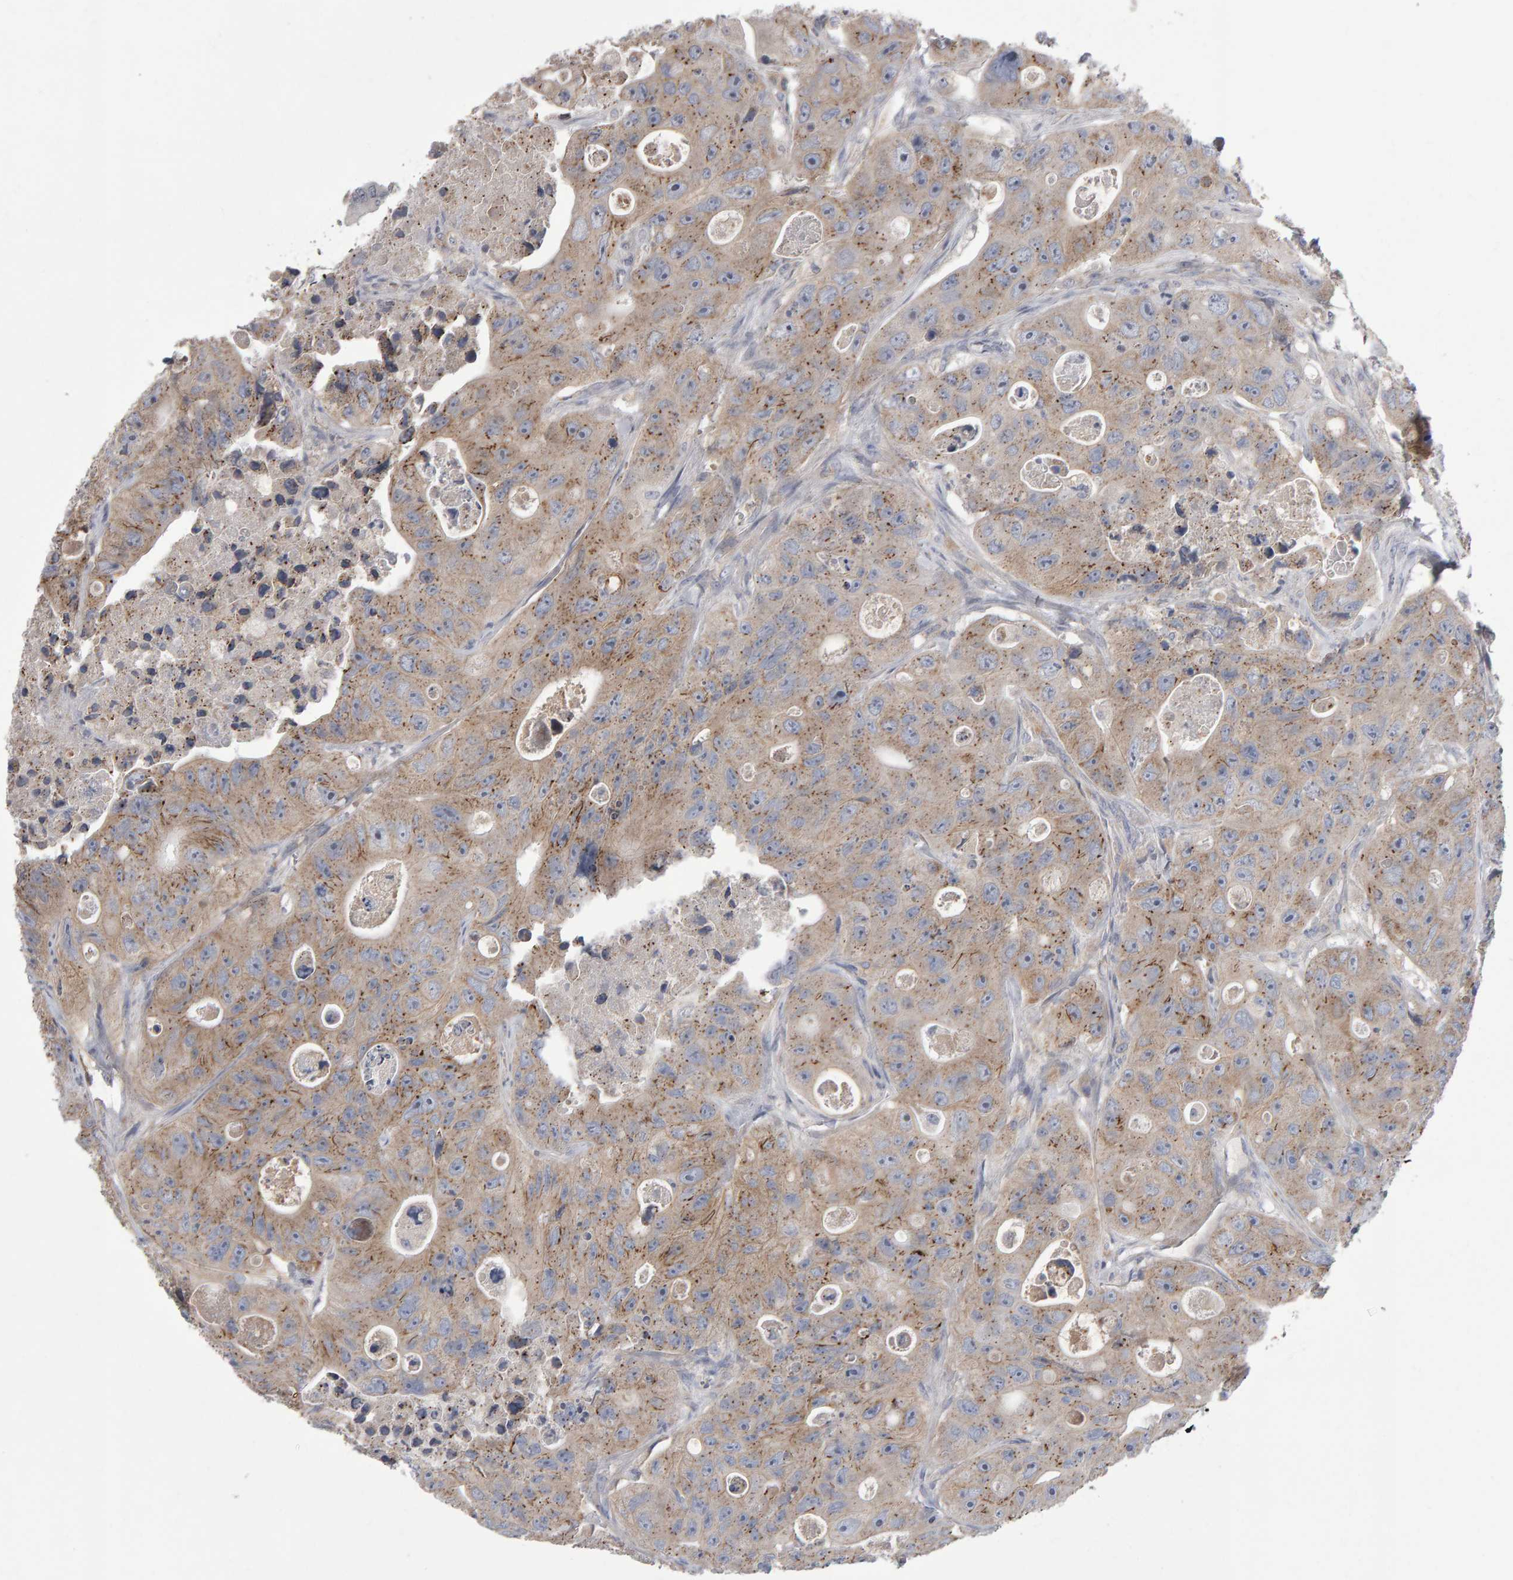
{"staining": {"intensity": "weak", "quantity": ">75%", "location": "cytoplasmic/membranous"}, "tissue": "colorectal cancer", "cell_type": "Tumor cells", "image_type": "cancer", "snomed": [{"axis": "morphology", "description": "Adenocarcinoma, NOS"}, {"axis": "topography", "description": "Colon"}], "caption": "This is an image of immunohistochemistry staining of colorectal cancer, which shows weak staining in the cytoplasmic/membranous of tumor cells.", "gene": "PGS1", "patient": {"sex": "female", "age": 46}}